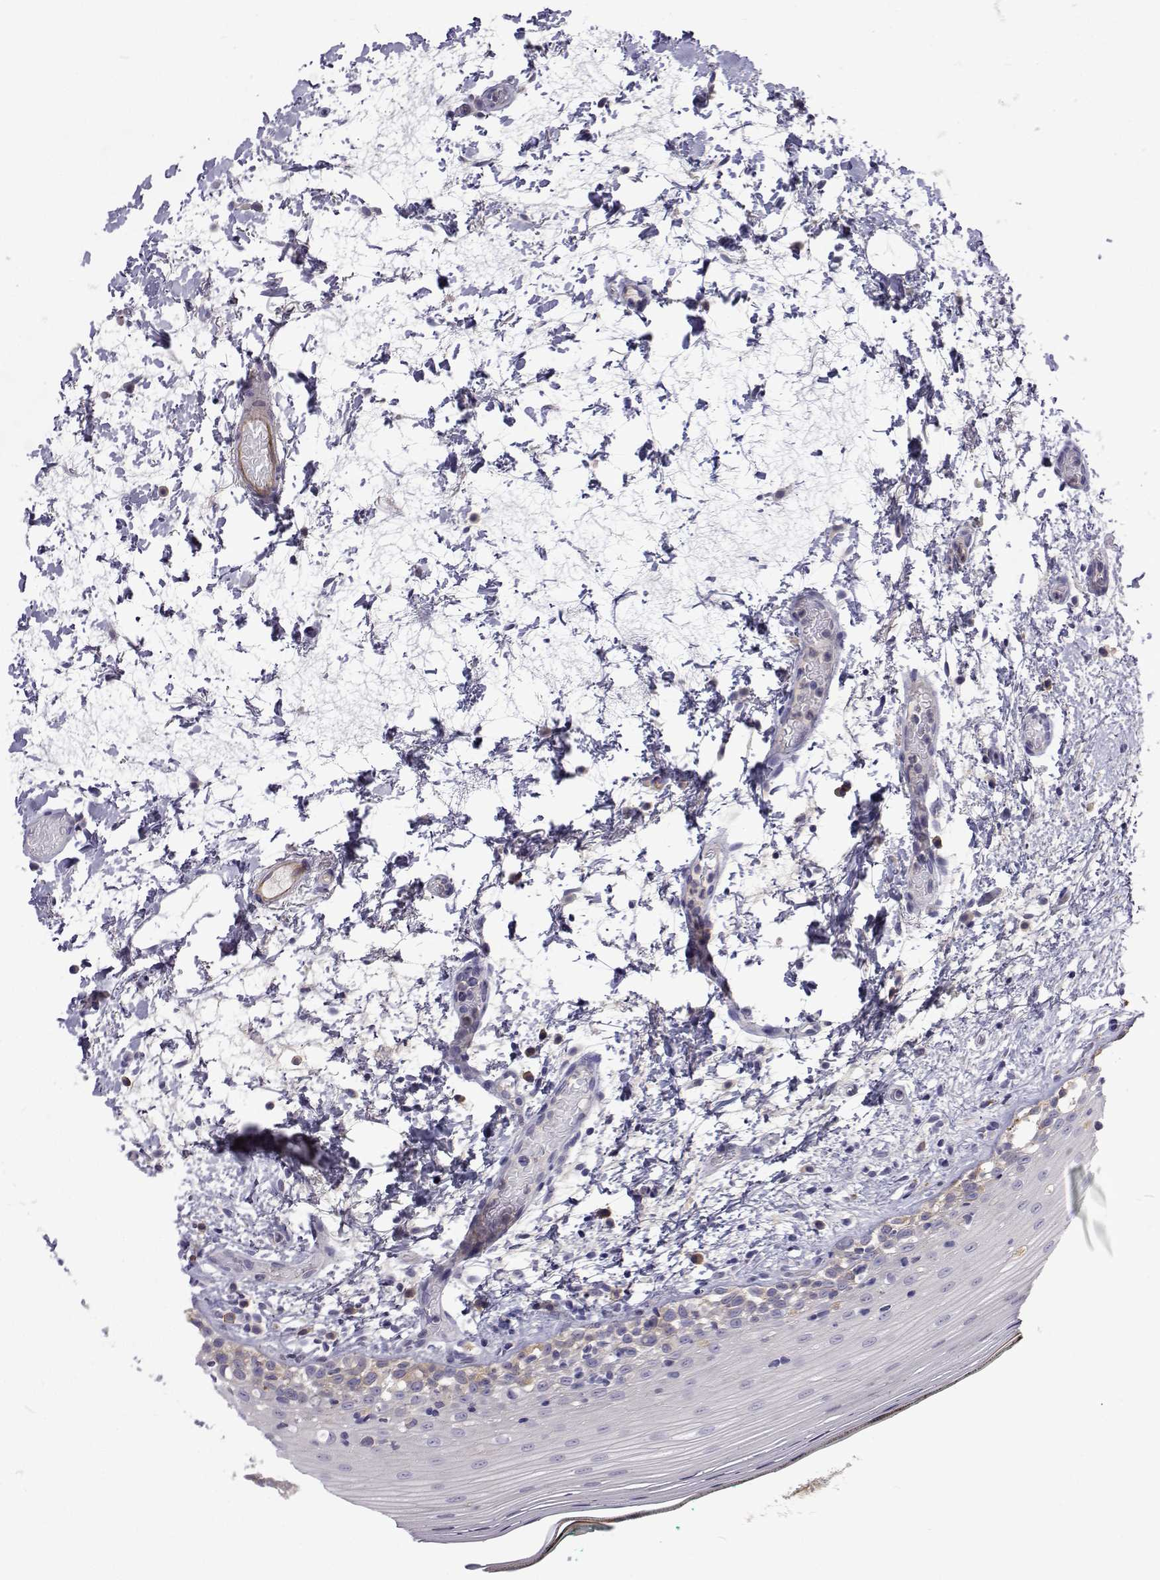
{"staining": {"intensity": "negative", "quantity": "none", "location": "none"}, "tissue": "oral mucosa", "cell_type": "Squamous epithelial cells", "image_type": "normal", "snomed": [{"axis": "morphology", "description": "Normal tissue, NOS"}, {"axis": "topography", "description": "Oral tissue"}], "caption": "Immunohistochemistry image of normal oral mucosa stained for a protein (brown), which reveals no staining in squamous epithelial cells.", "gene": "NPR3", "patient": {"sex": "female", "age": 83}}